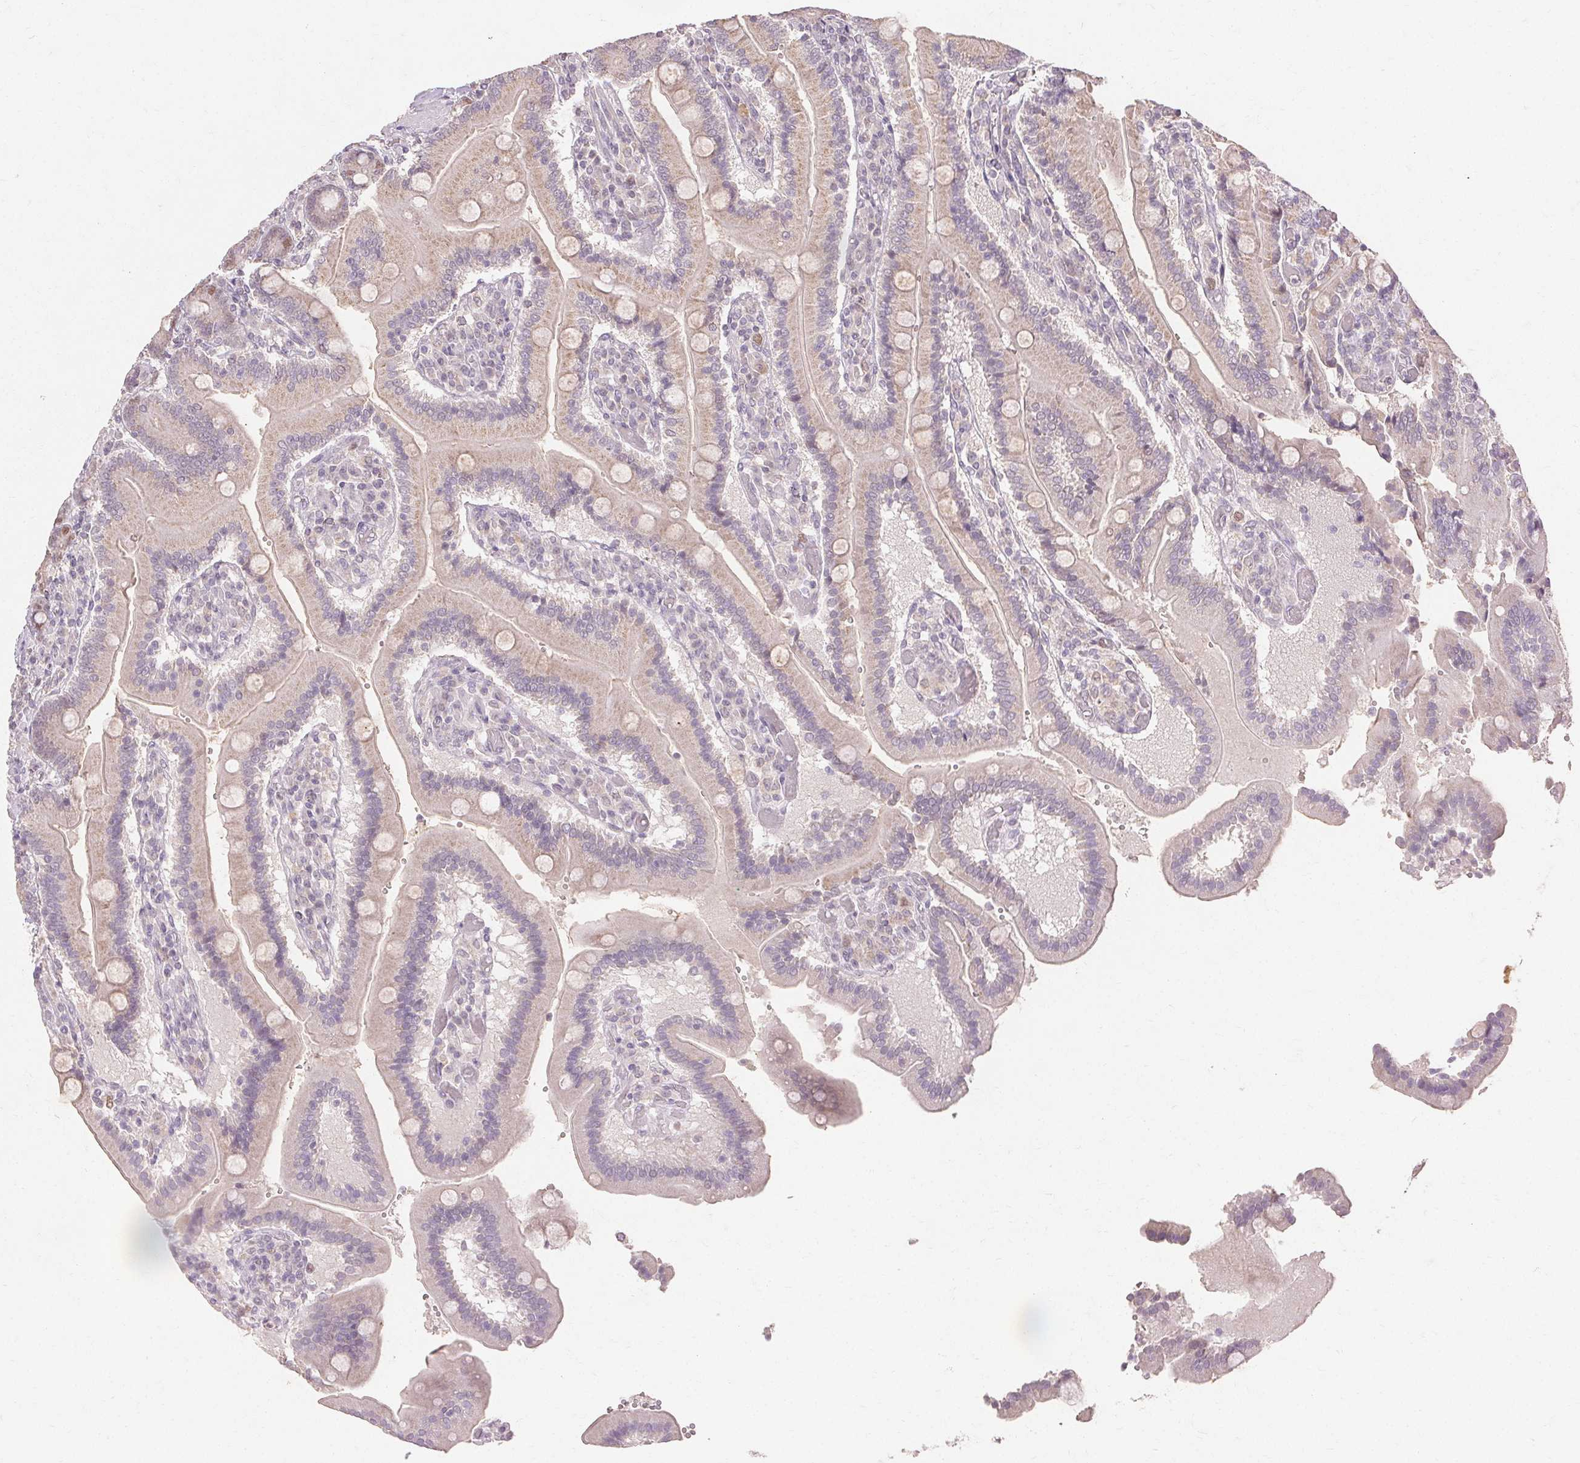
{"staining": {"intensity": "moderate", "quantity": "<25%", "location": "nuclear"}, "tissue": "duodenum", "cell_type": "Glandular cells", "image_type": "normal", "snomed": [{"axis": "morphology", "description": "Normal tissue, NOS"}, {"axis": "topography", "description": "Duodenum"}], "caption": "DAB (3,3'-diaminobenzidine) immunohistochemical staining of benign duodenum displays moderate nuclear protein staining in about <25% of glandular cells.", "gene": "SKP2", "patient": {"sex": "female", "age": 62}}